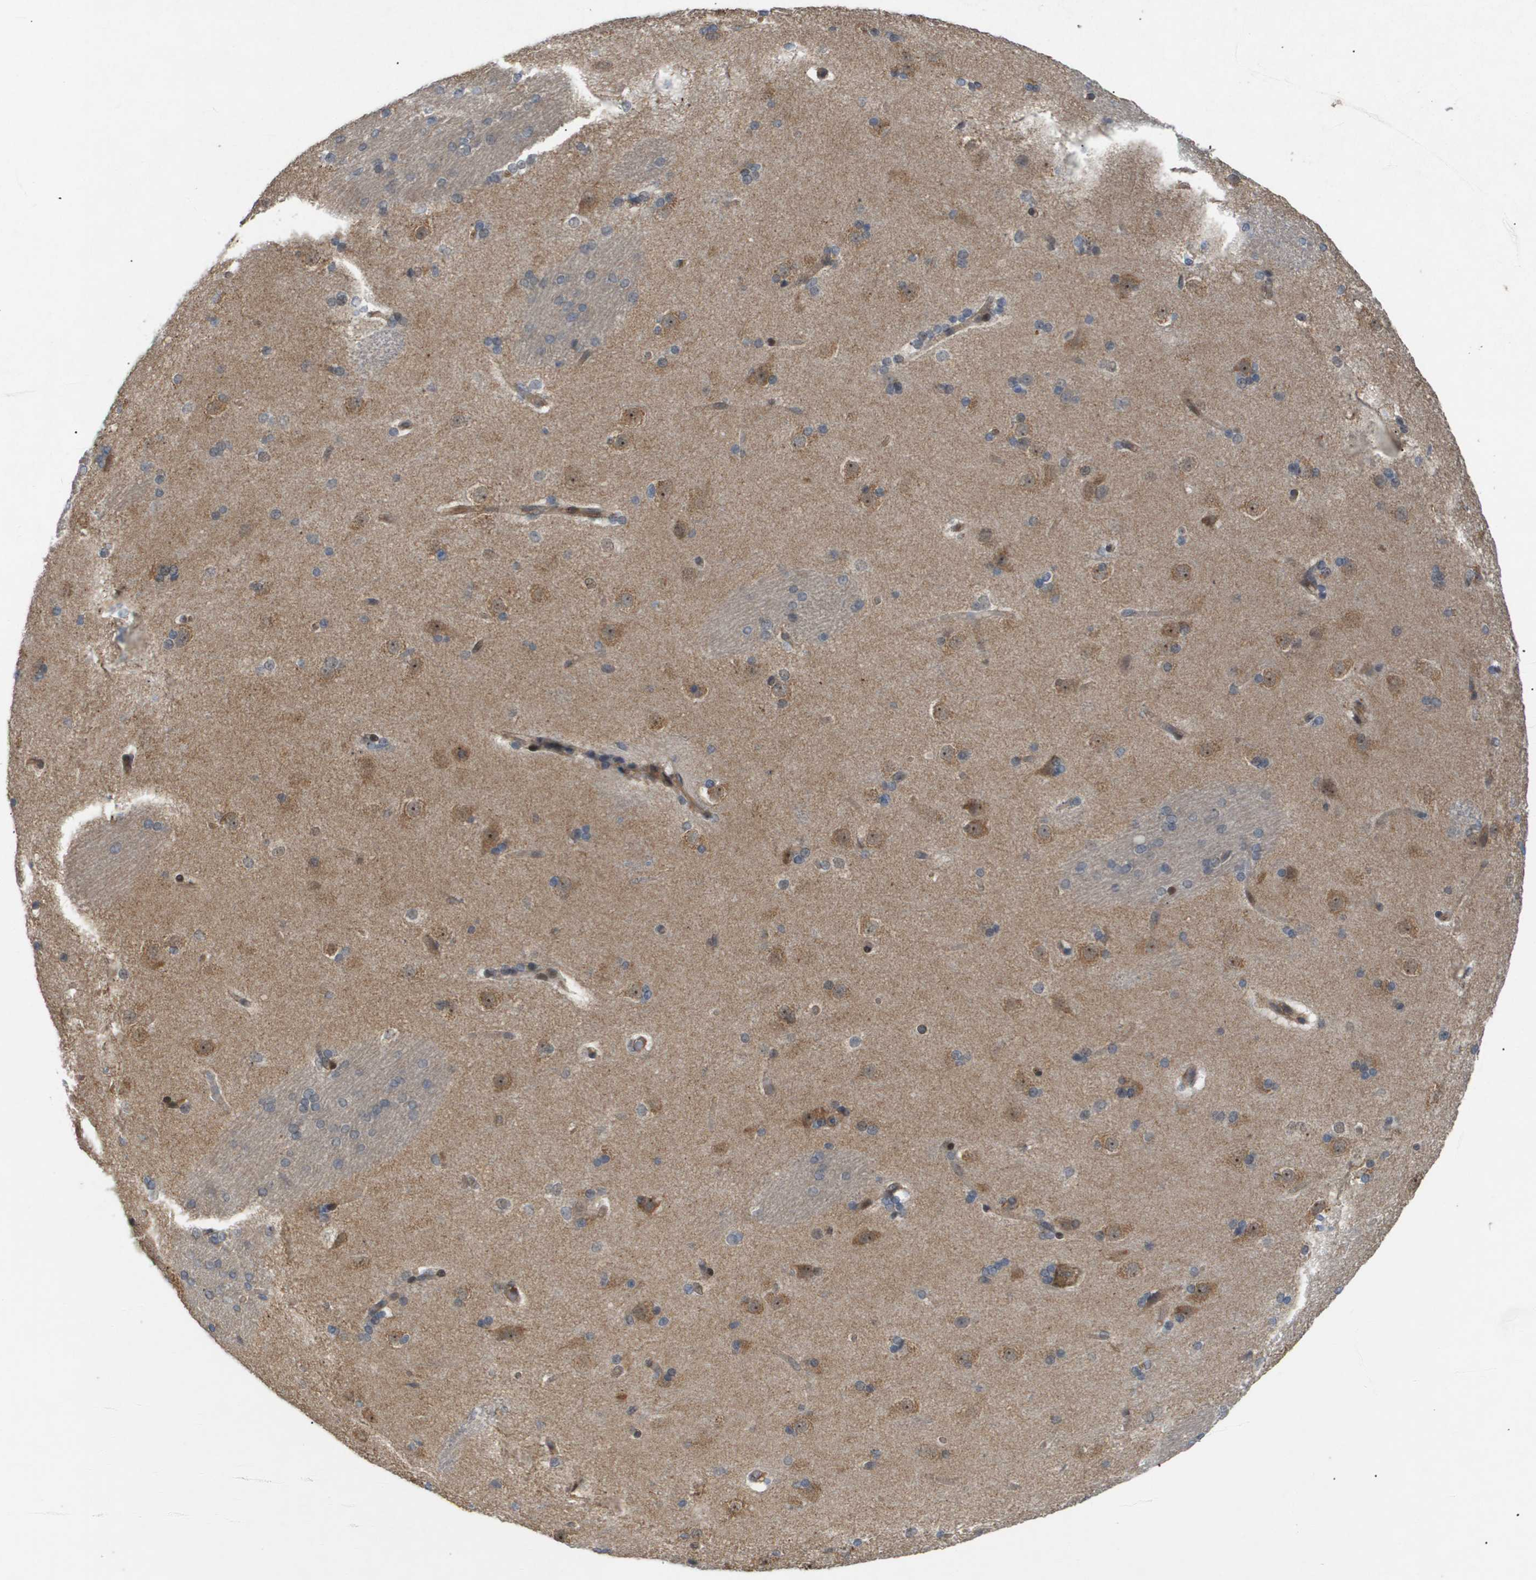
{"staining": {"intensity": "negative", "quantity": "none", "location": "none"}, "tissue": "caudate", "cell_type": "Glial cells", "image_type": "normal", "snomed": [{"axis": "morphology", "description": "Normal tissue, NOS"}, {"axis": "topography", "description": "Lateral ventricle wall"}], "caption": "This histopathology image is of unremarkable caudate stained with immunohistochemistry to label a protein in brown with the nuclei are counter-stained blue. There is no expression in glial cells.", "gene": "PDGFB", "patient": {"sex": "female", "age": 19}}